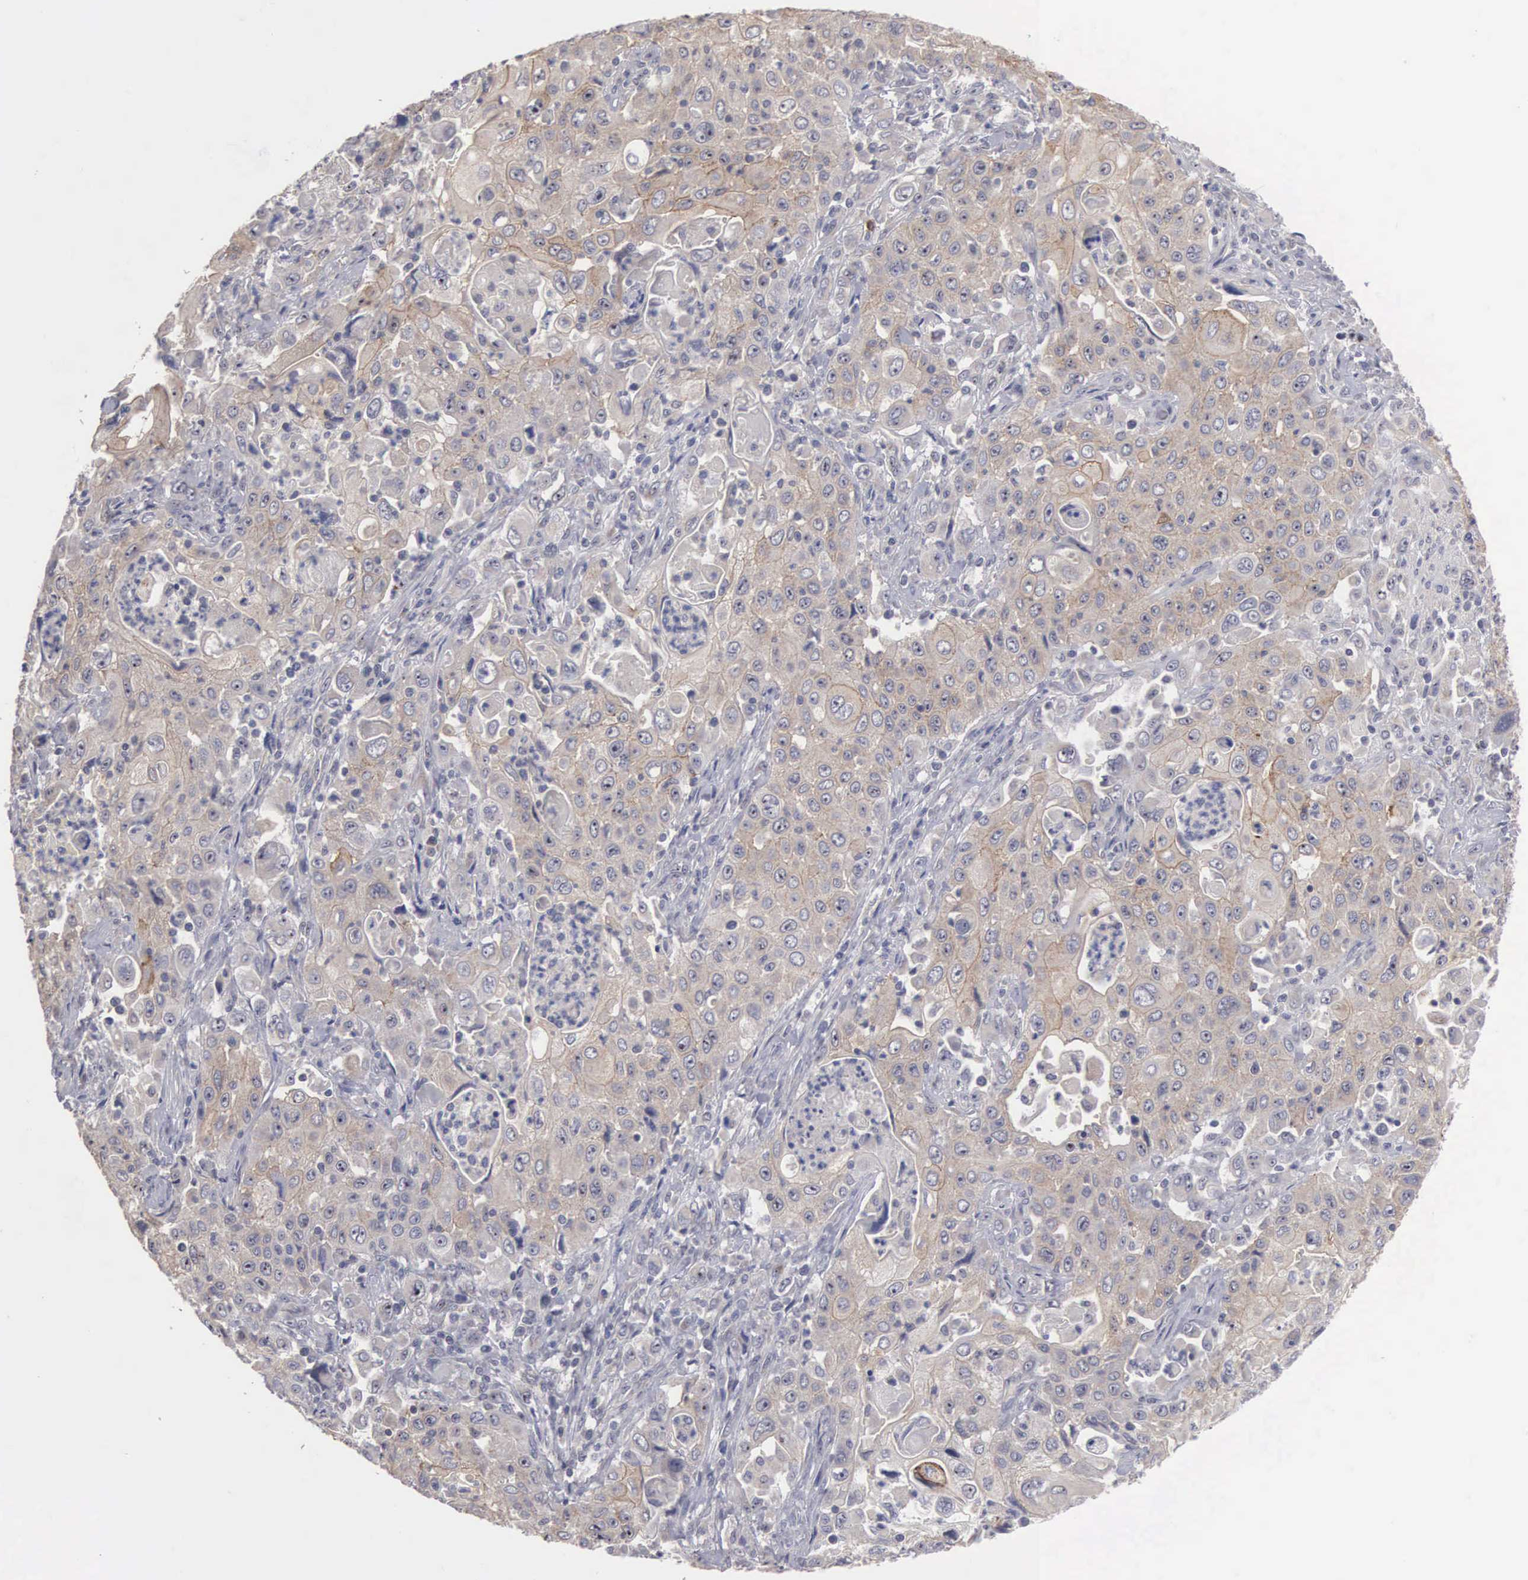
{"staining": {"intensity": "moderate", "quantity": ">75%", "location": "cytoplasmic/membranous,nuclear"}, "tissue": "pancreatic cancer", "cell_type": "Tumor cells", "image_type": "cancer", "snomed": [{"axis": "morphology", "description": "Adenocarcinoma, NOS"}, {"axis": "topography", "description": "Pancreas"}], "caption": "Moderate cytoplasmic/membranous and nuclear expression for a protein is identified in approximately >75% of tumor cells of pancreatic cancer using immunohistochemistry.", "gene": "AMN", "patient": {"sex": "male", "age": 70}}